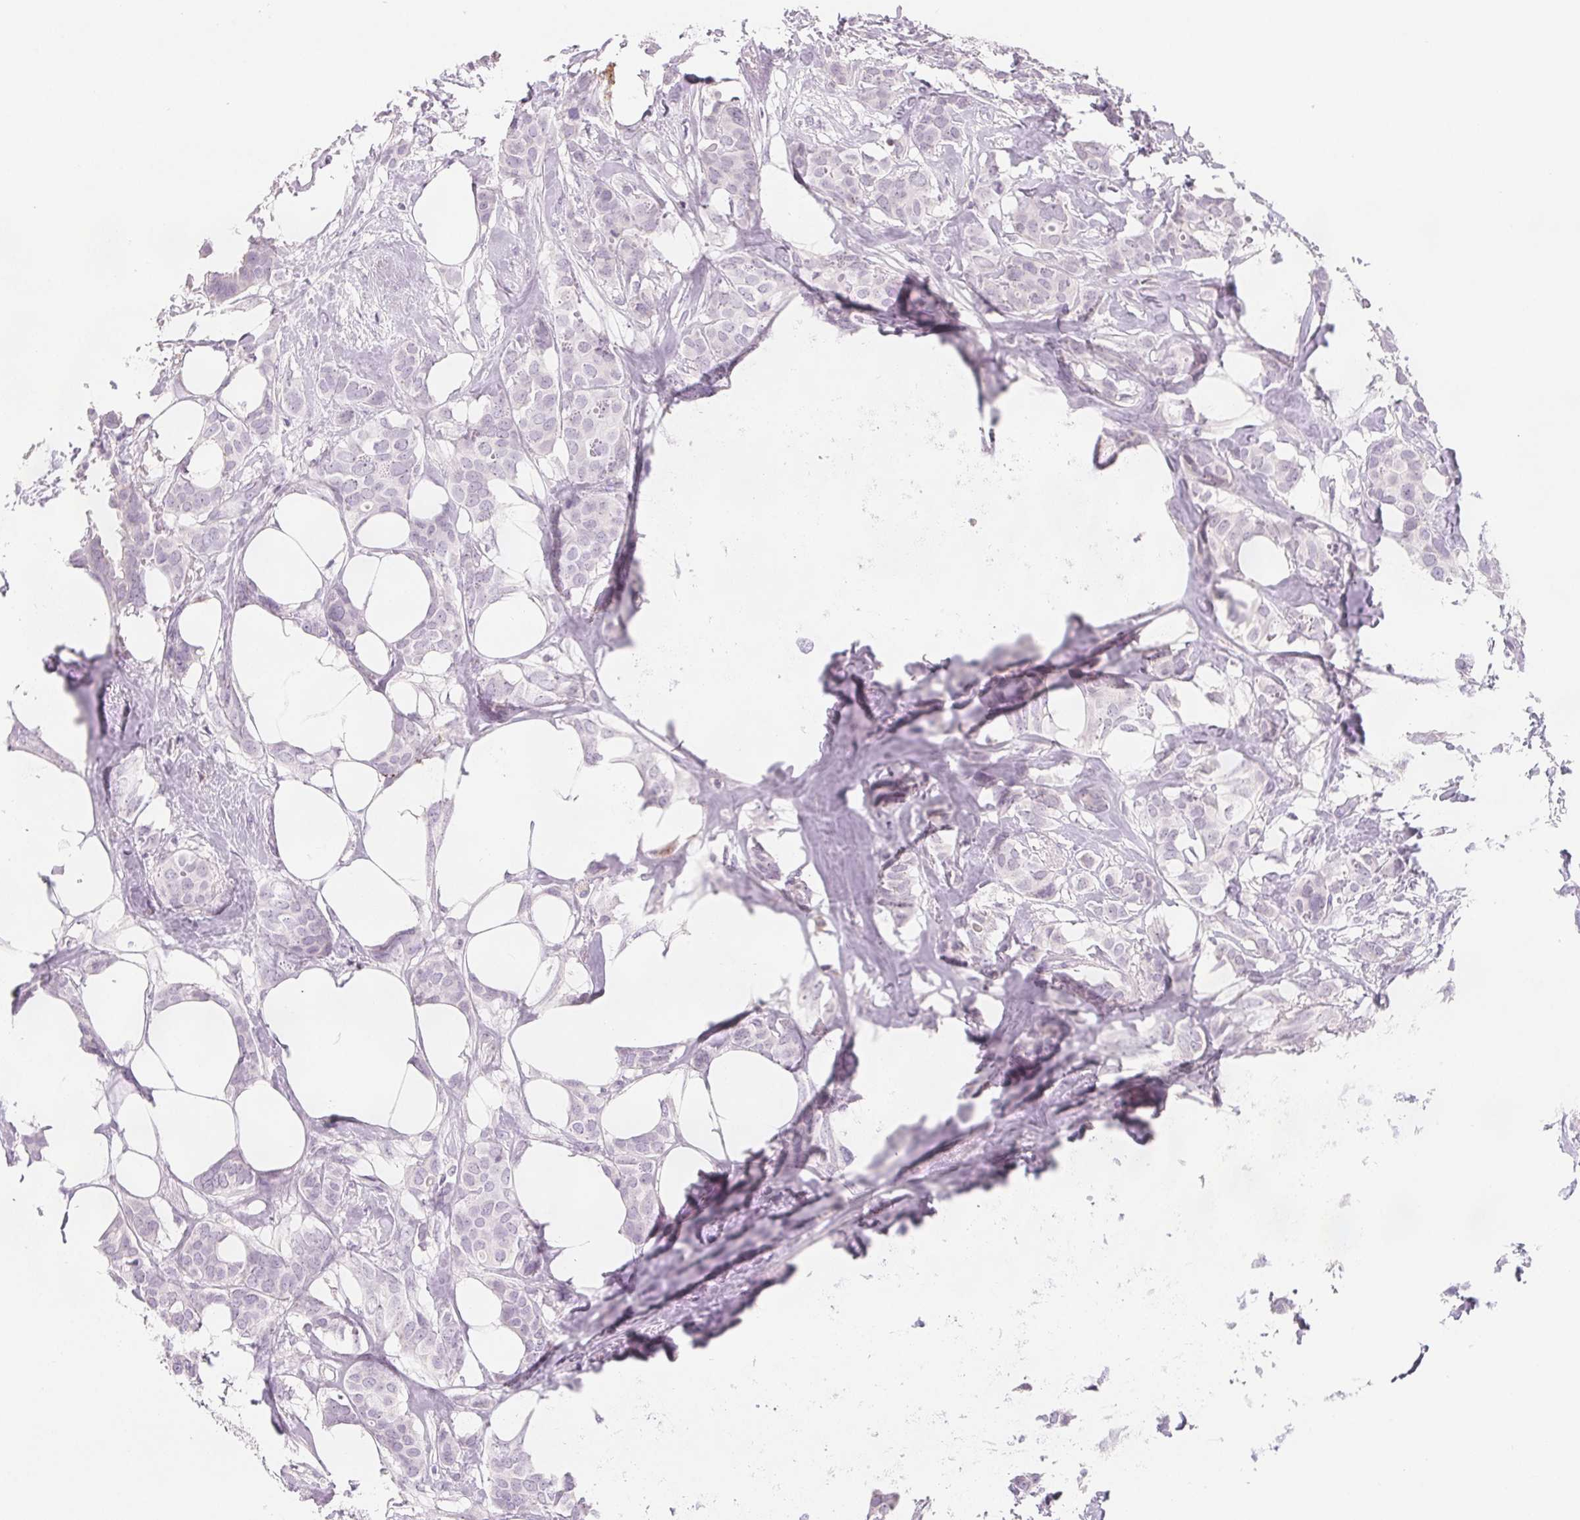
{"staining": {"intensity": "negative", "quantity": "none", "location": "none"}, "tissue": "breast cancer", "cell_type": "Tumor cells", "image_type": "cancer", "snomed": [{"axis": "morphology", "description": "Duct carcinoma"}, {"axis": "topography", "description": "Breast"}], "caption": "Photomicrograph shows no significant protein positivity in tumor cells of breast cancer. The staining was performed using DAB (3,3'-diaminobenzidine) to visualize the protein expression in brown, while the nuclei were stained in blue with hematoxylin (Magnification: 20x).", "gene": "CD69", "patient": {"sex": "female", "age": 62}}